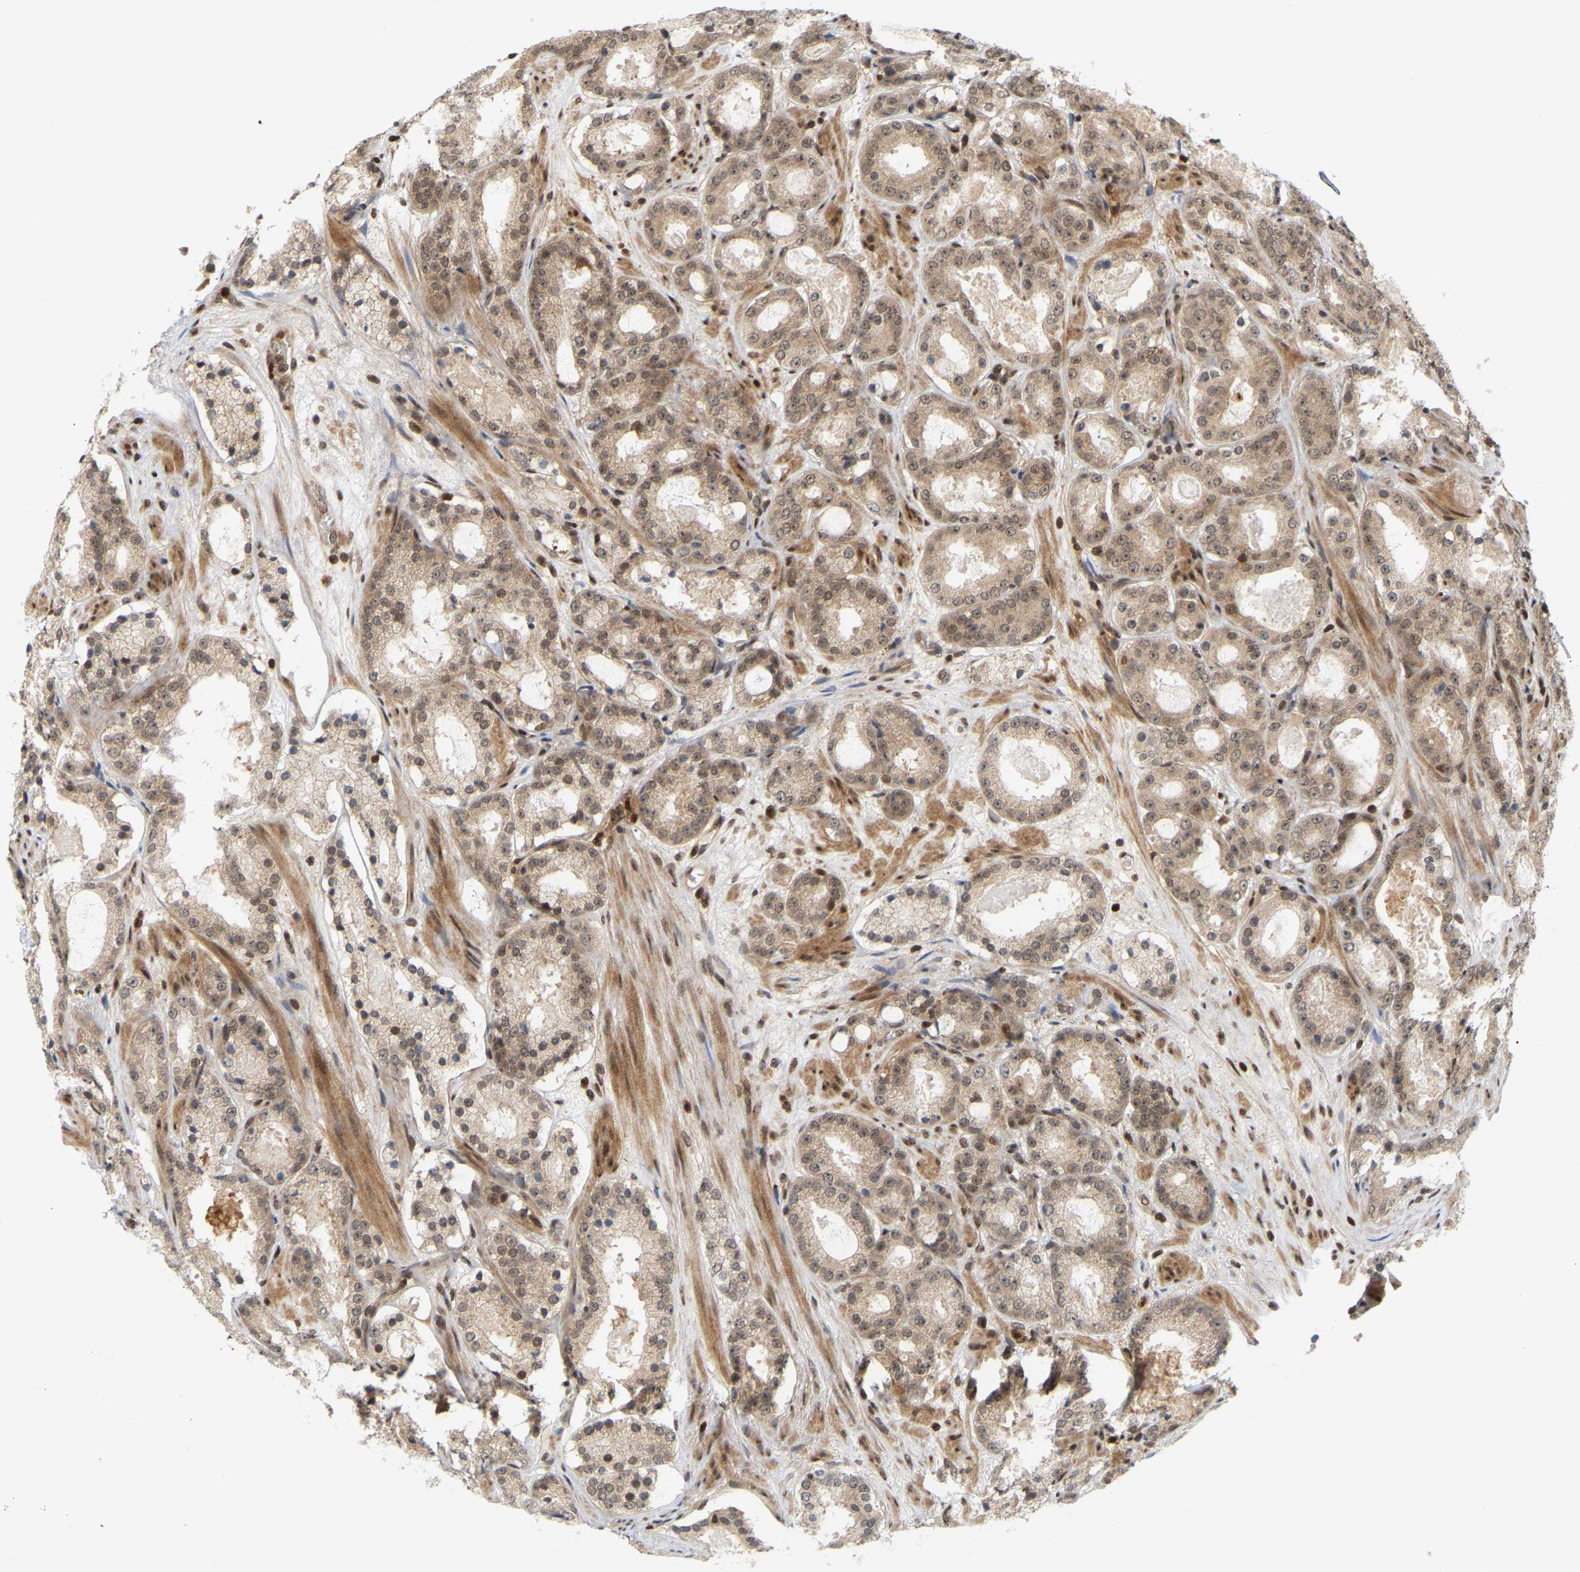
{"staining": {"intensity": "weak", "quantity": ">75%", "location": "cytoplasmic/membranous,nuclear"}, "tissue": "prostate cancer", "cell_type": "Tumor cells", "image_type": "cancer", "snomed": [{"axis": "morphology", "description": "Adenocarcinoma, Low grade"}, {"axis": "topography", "description": "Prostate"}], "caption": "Tumor cells display low levels of weak cytoplasmic/membranous and nuclear staining in approximately >75% of cells in prostate cancer.", "gene": "NFE2L2", "patient": {"sex": "male", "age": 69}}